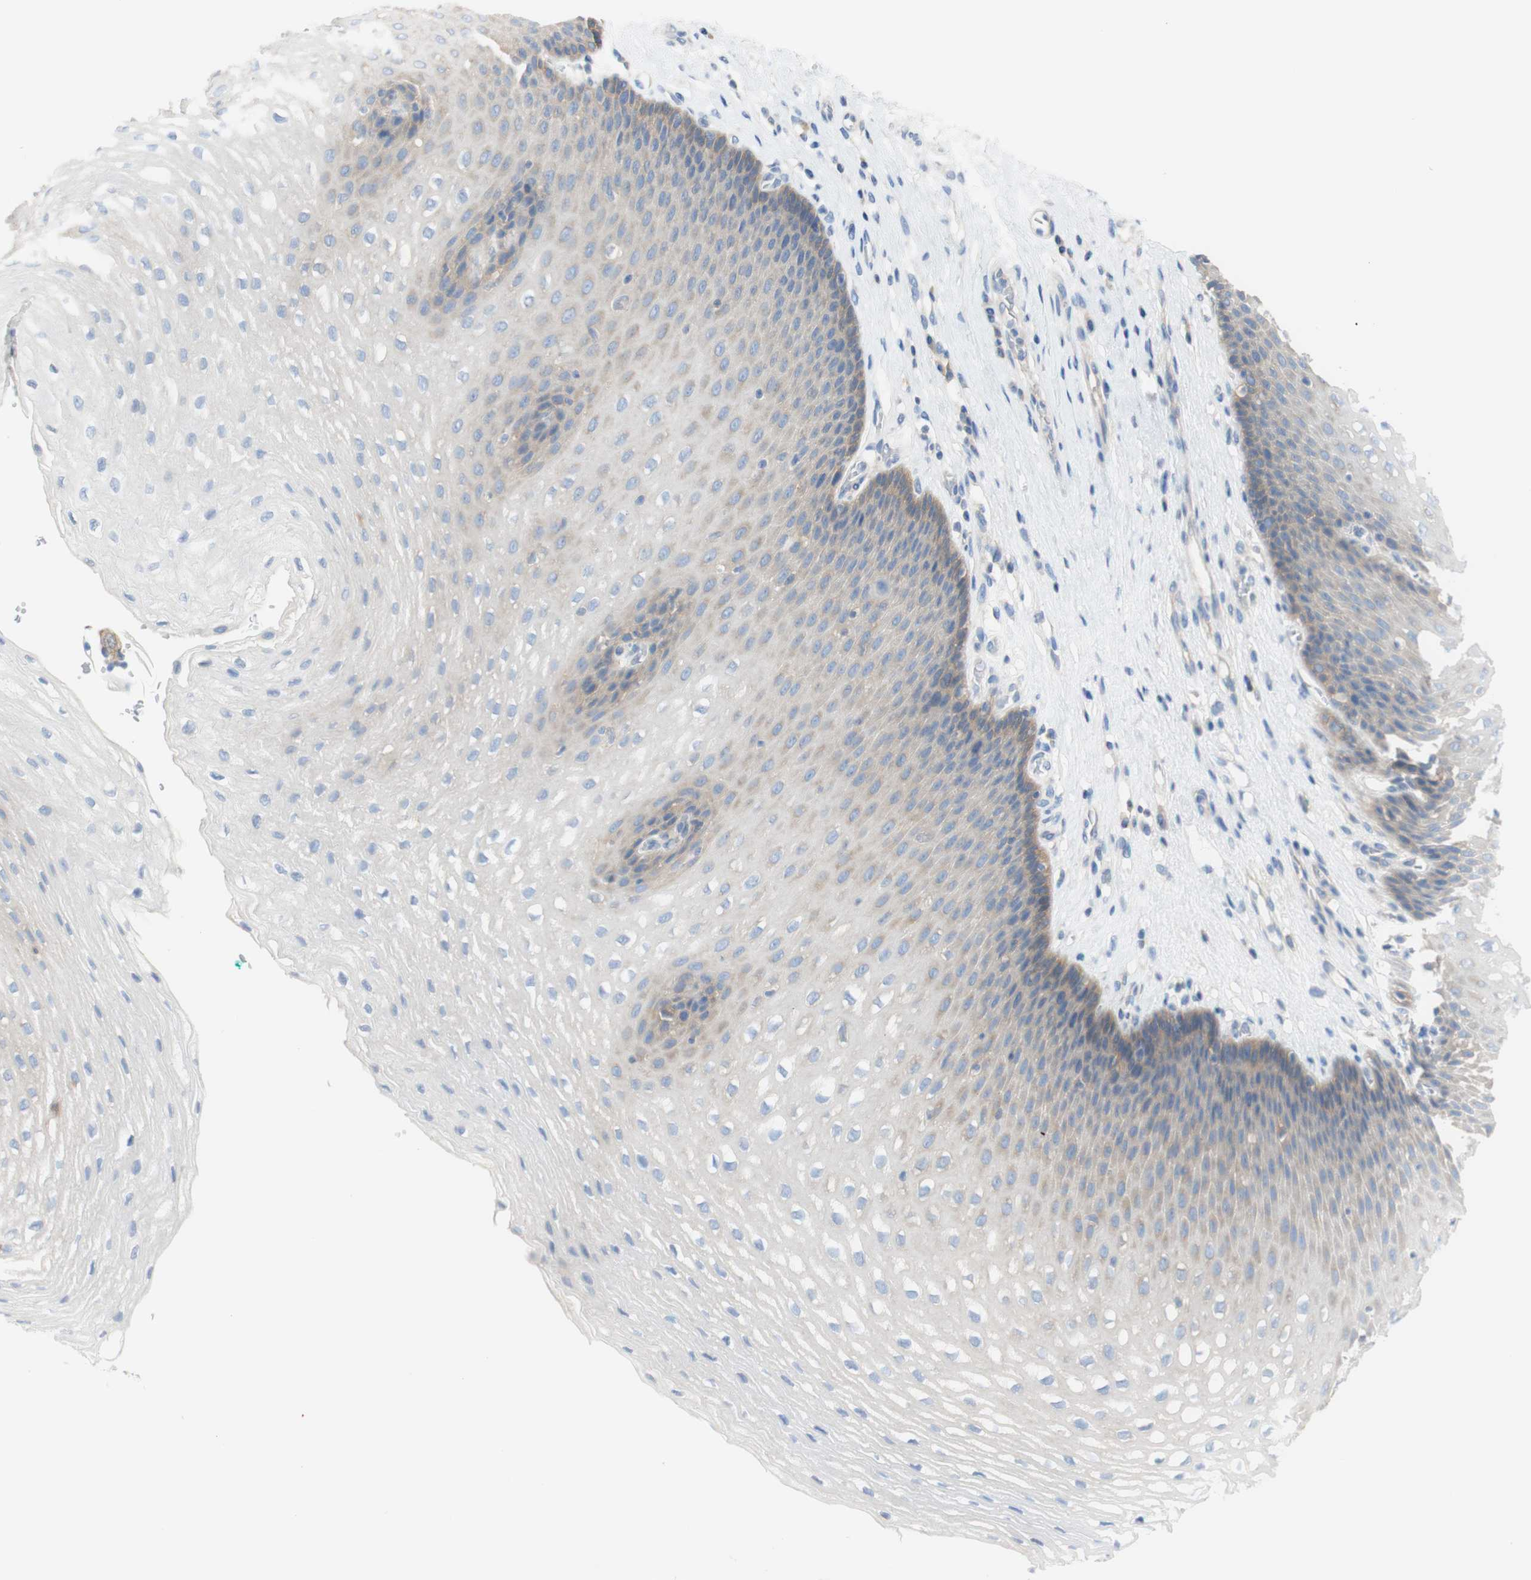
{"staining": {"intensity": "negative", "quantity": "none", "location": "none"}, "tissue": "esophagus", "cell_type": "Squamous epithelial cells", "image_type": "normal", "snomed": [{"axis": "morphology", "description": "Normal tissue, NOS"}, {"axis": "topography", "description": "Esophagus"}], "caption": "DAB (3,3'-diaminobenzidine) immunohistochemical staining of normal esophagus reveals no significant staining in squamous epithelial cells.", "gene": "ATP2B1", "patient": {"sex": "male", "age": 48}}